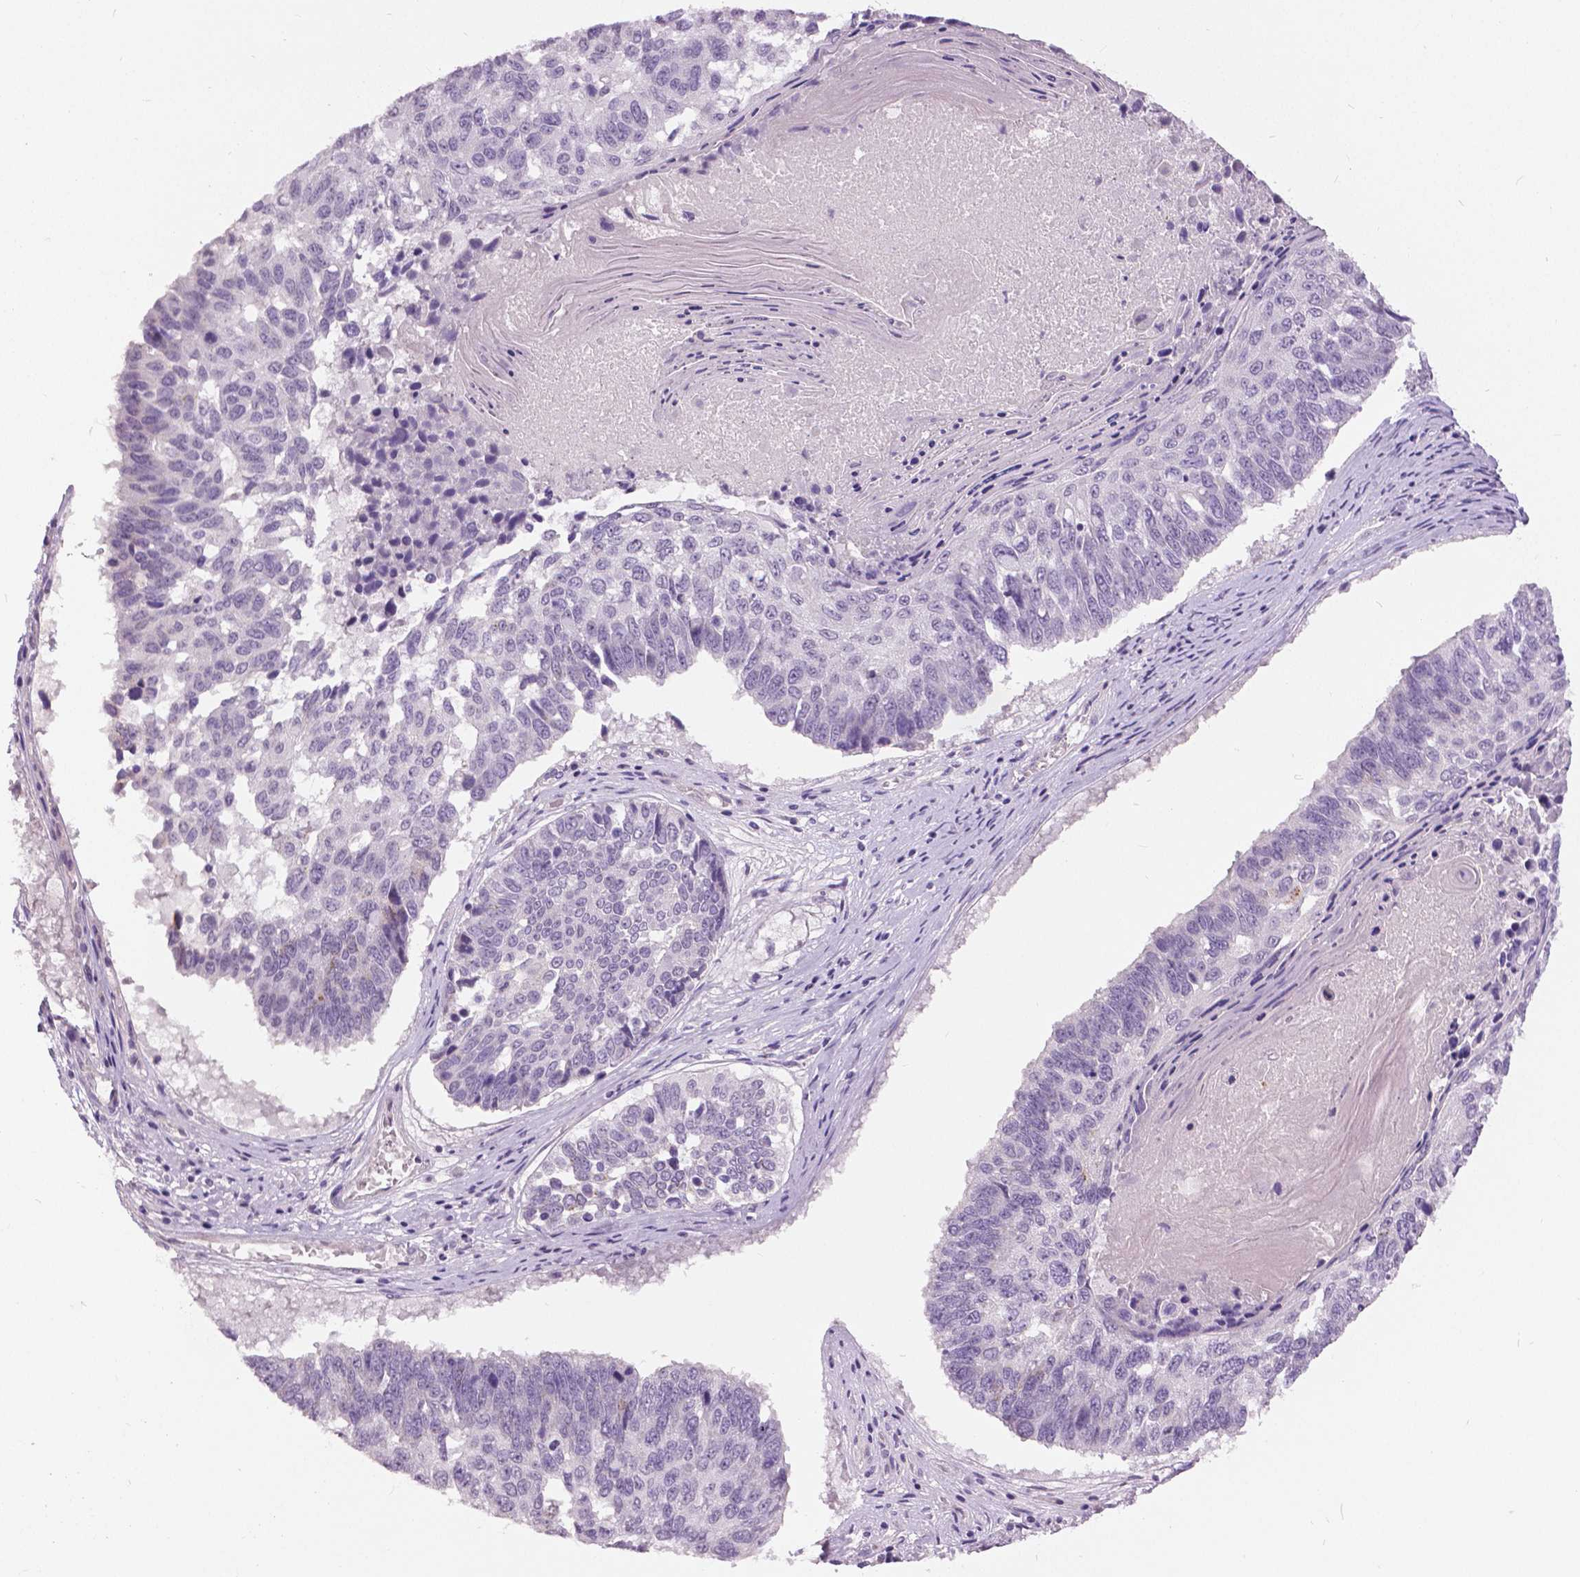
{"staining": {"intensity": "negative", "quantity": "none", "location": "none"}, "tissue": "lung cancer", "cell_type": "Tumor cells", "image_type": "cancer", "snomed": [{"axis": "morphology", "description": "Squamous cell carcinoma, NOS"}, {"axis": "topography", "description": "Lung"}], "caption": "DAB immunohistochemical staining of squamous cell carcinoma (lung) exhibits no significant staining in tumor cells. Brightfield microscopy of immunohistochemistry (IHC) stained with DAB (3,3'-diaminobenzidine) (brown) and hematoxylin (blue), captured at high magnification.", "gene": "GRIN2A", "patient": {"sex": "male", "age": 73}}